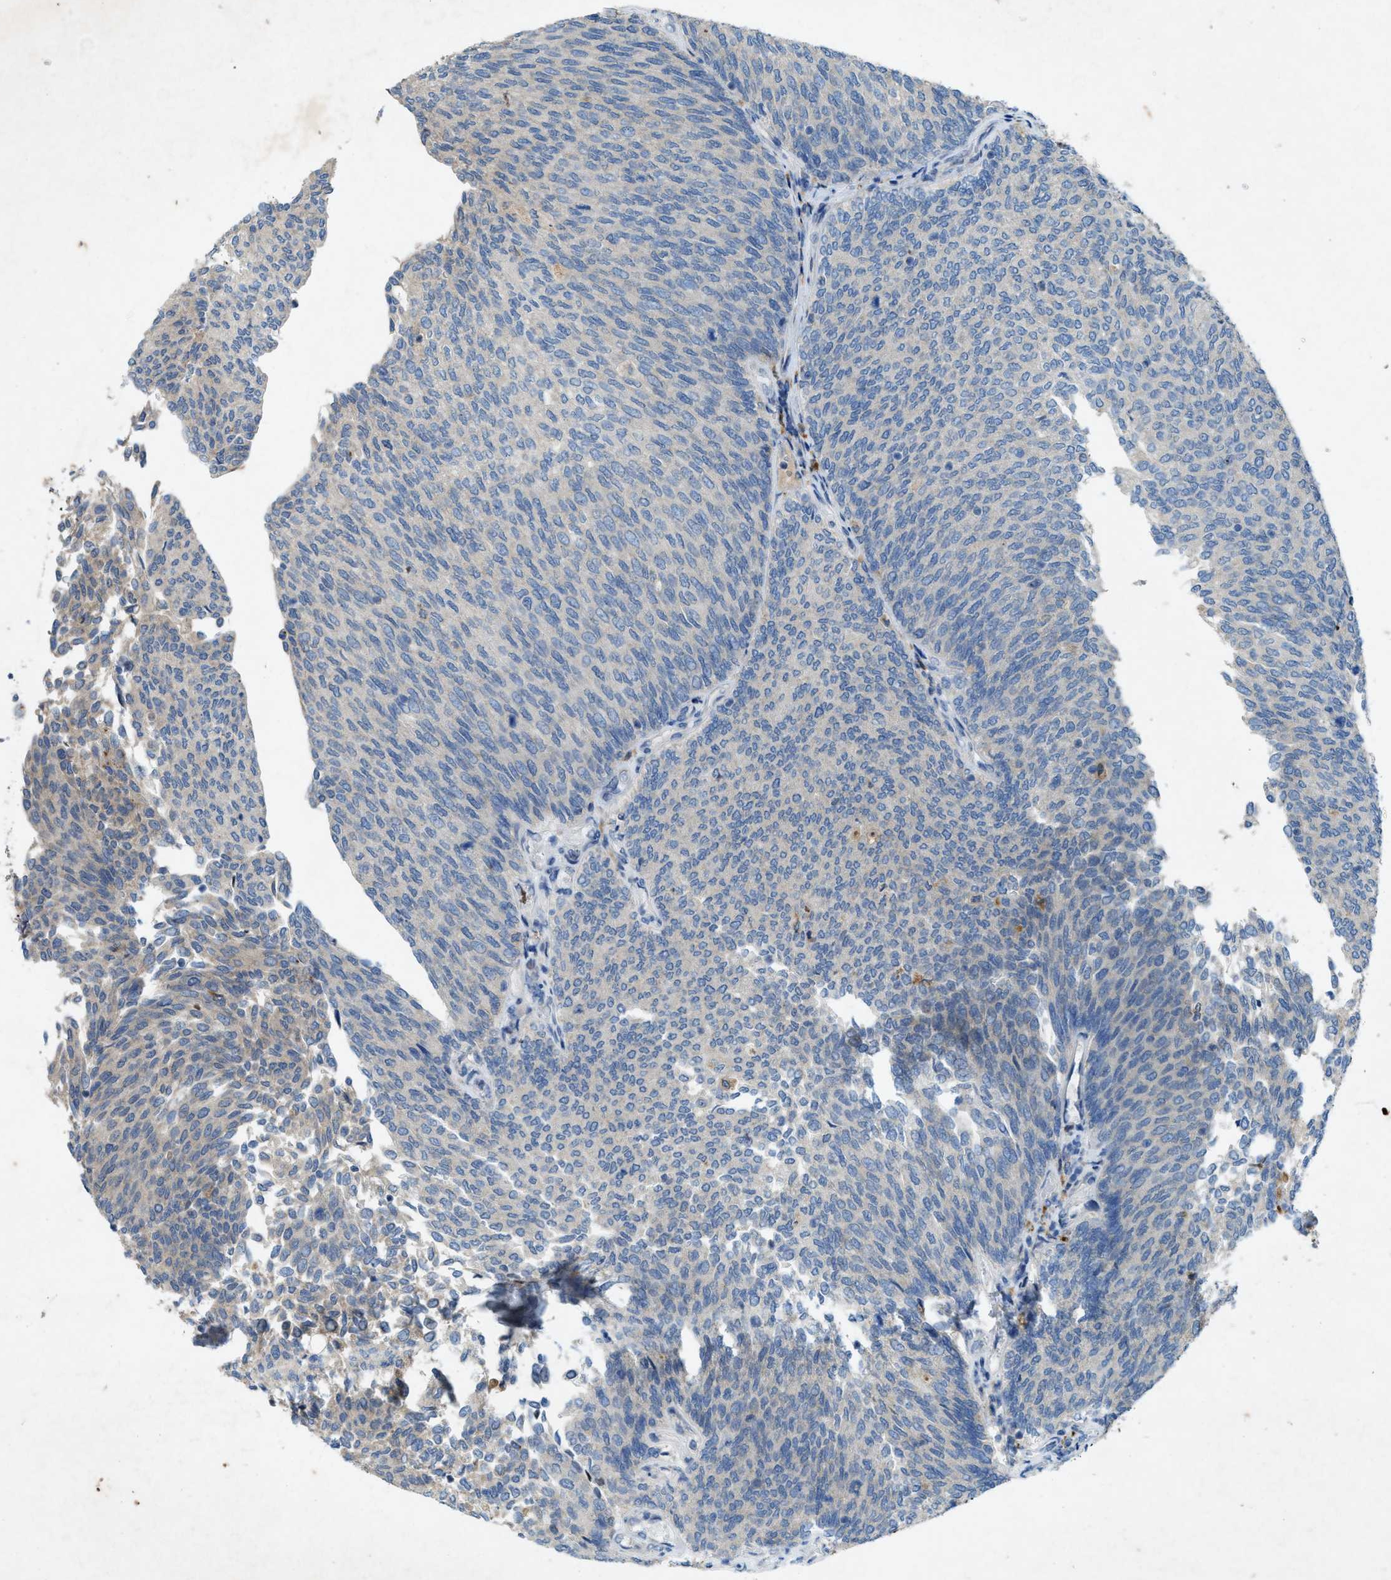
{"staining": {"intensity": "negative", "quantity": "none", "location": "none"}, "tissue": "urothelial cancer", "cell_type": "Tumor cells", "image_type": "cancer", "snomed": [{"axis": "morphology", "description": "Urothelial carcinoma, Low grade"}, {"axis": "topography", "description": "Urinary bladder"}], "caption": "Immunohistochemistry (IHC) histopathology image of neoplastic tissue: human low-grade urothelial carcinoma stained with DAB (3,3'-diaminobenzidine) exhibits no significant protein staining in tumor cells.", "gene": "URGCP", "patient": {"sex": "female", "age": 79}}